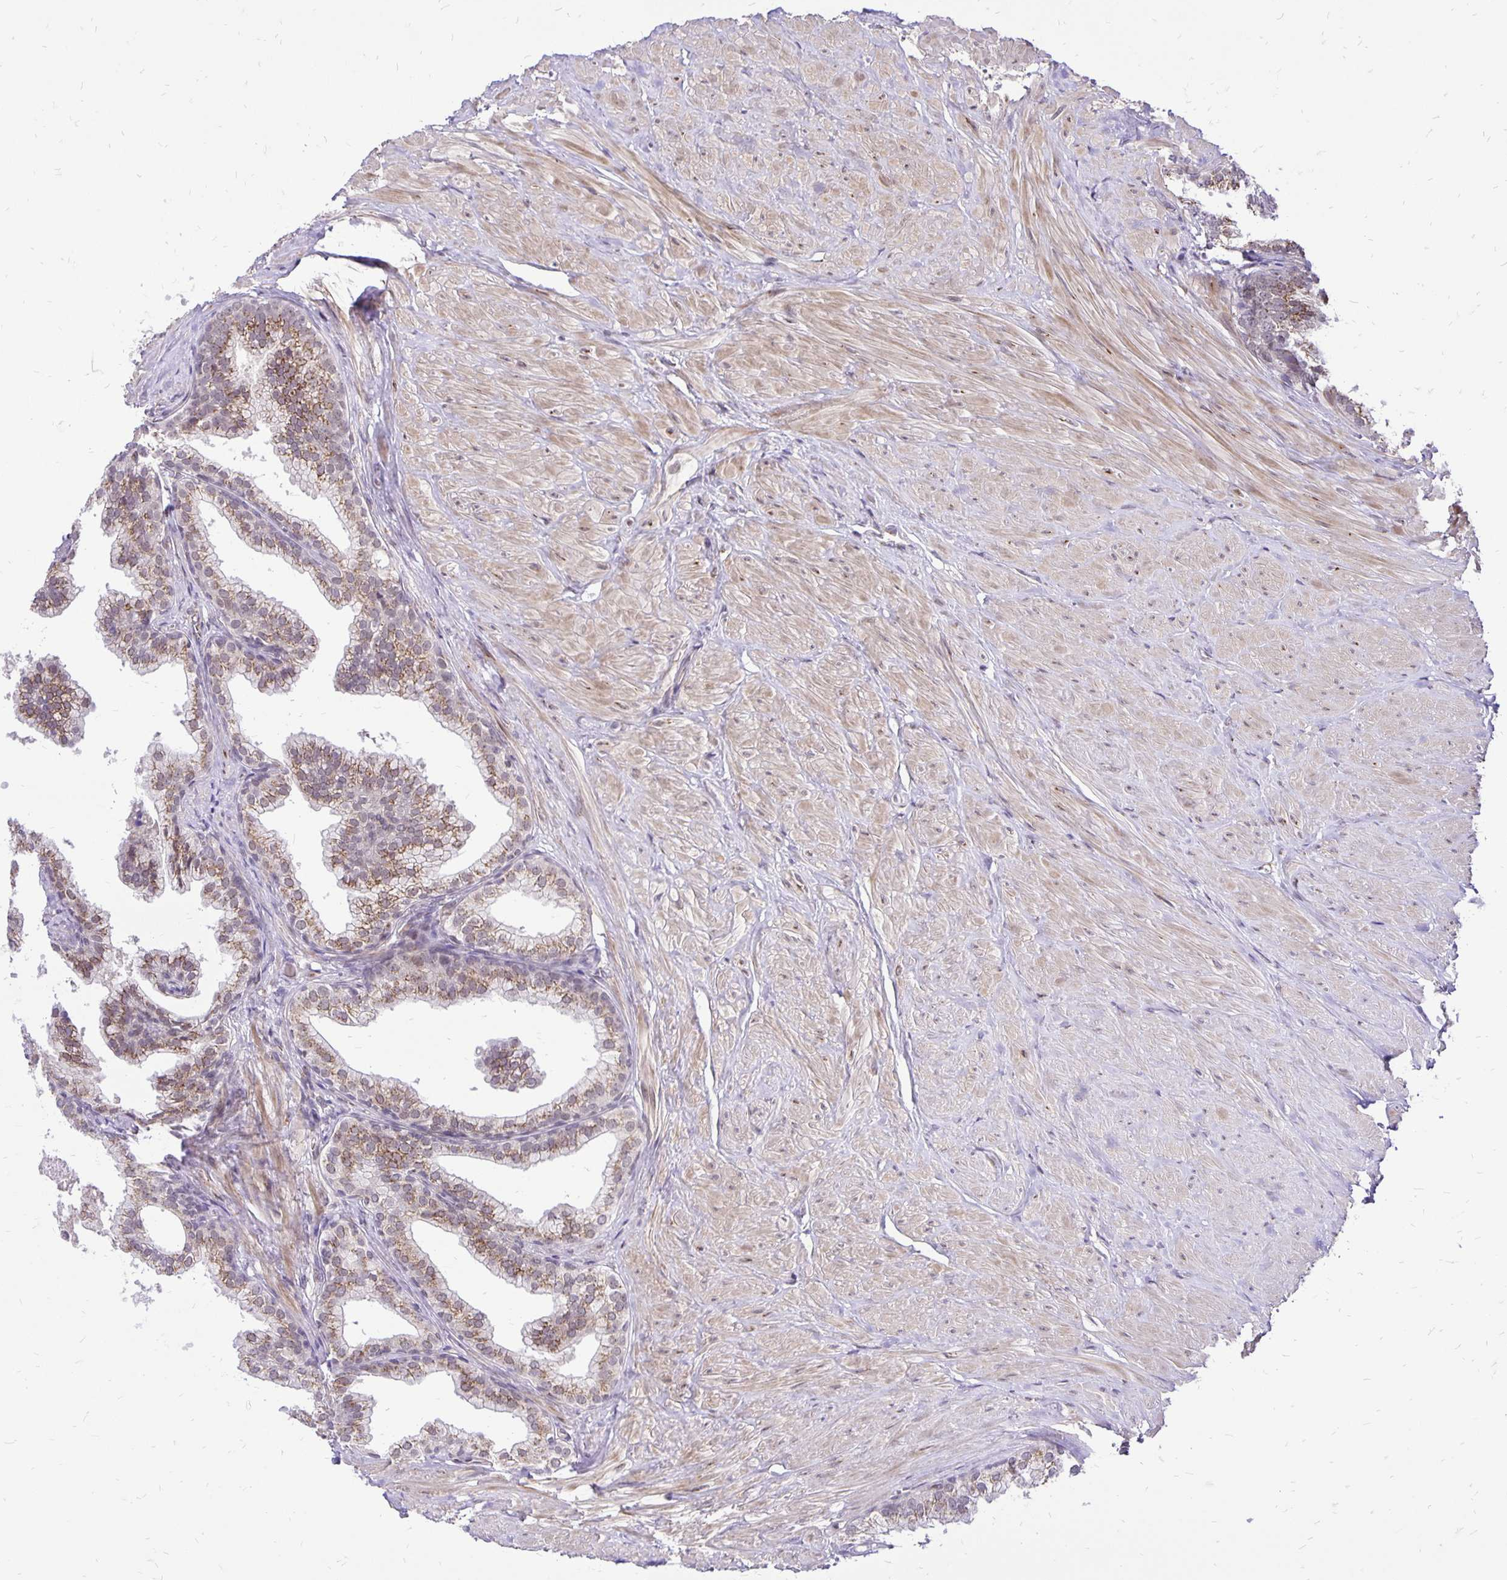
{"staining": {"intensity": "weak", "quantity": "25%-75%", "location": "cytoplasmic/membranous"}, "tissue": "prostate", "cell_type": "Glandular cells", "image_type": "normal", "snomed": [{"axis": "morphology", "description": "Normal tissue, NOS"}, {"axis": "topography", "description": "Prostate"}, {"axis": "topography", "description": "Peripheral nerve tissue"}], "caption": "Glandular cells reveal low levels of weak cytoplasmic/membranous positivity in about 25%-75% of cells in normal prostate.", "gene": "GOLGA5", "patient": {"sex": "male", "age": 55}}